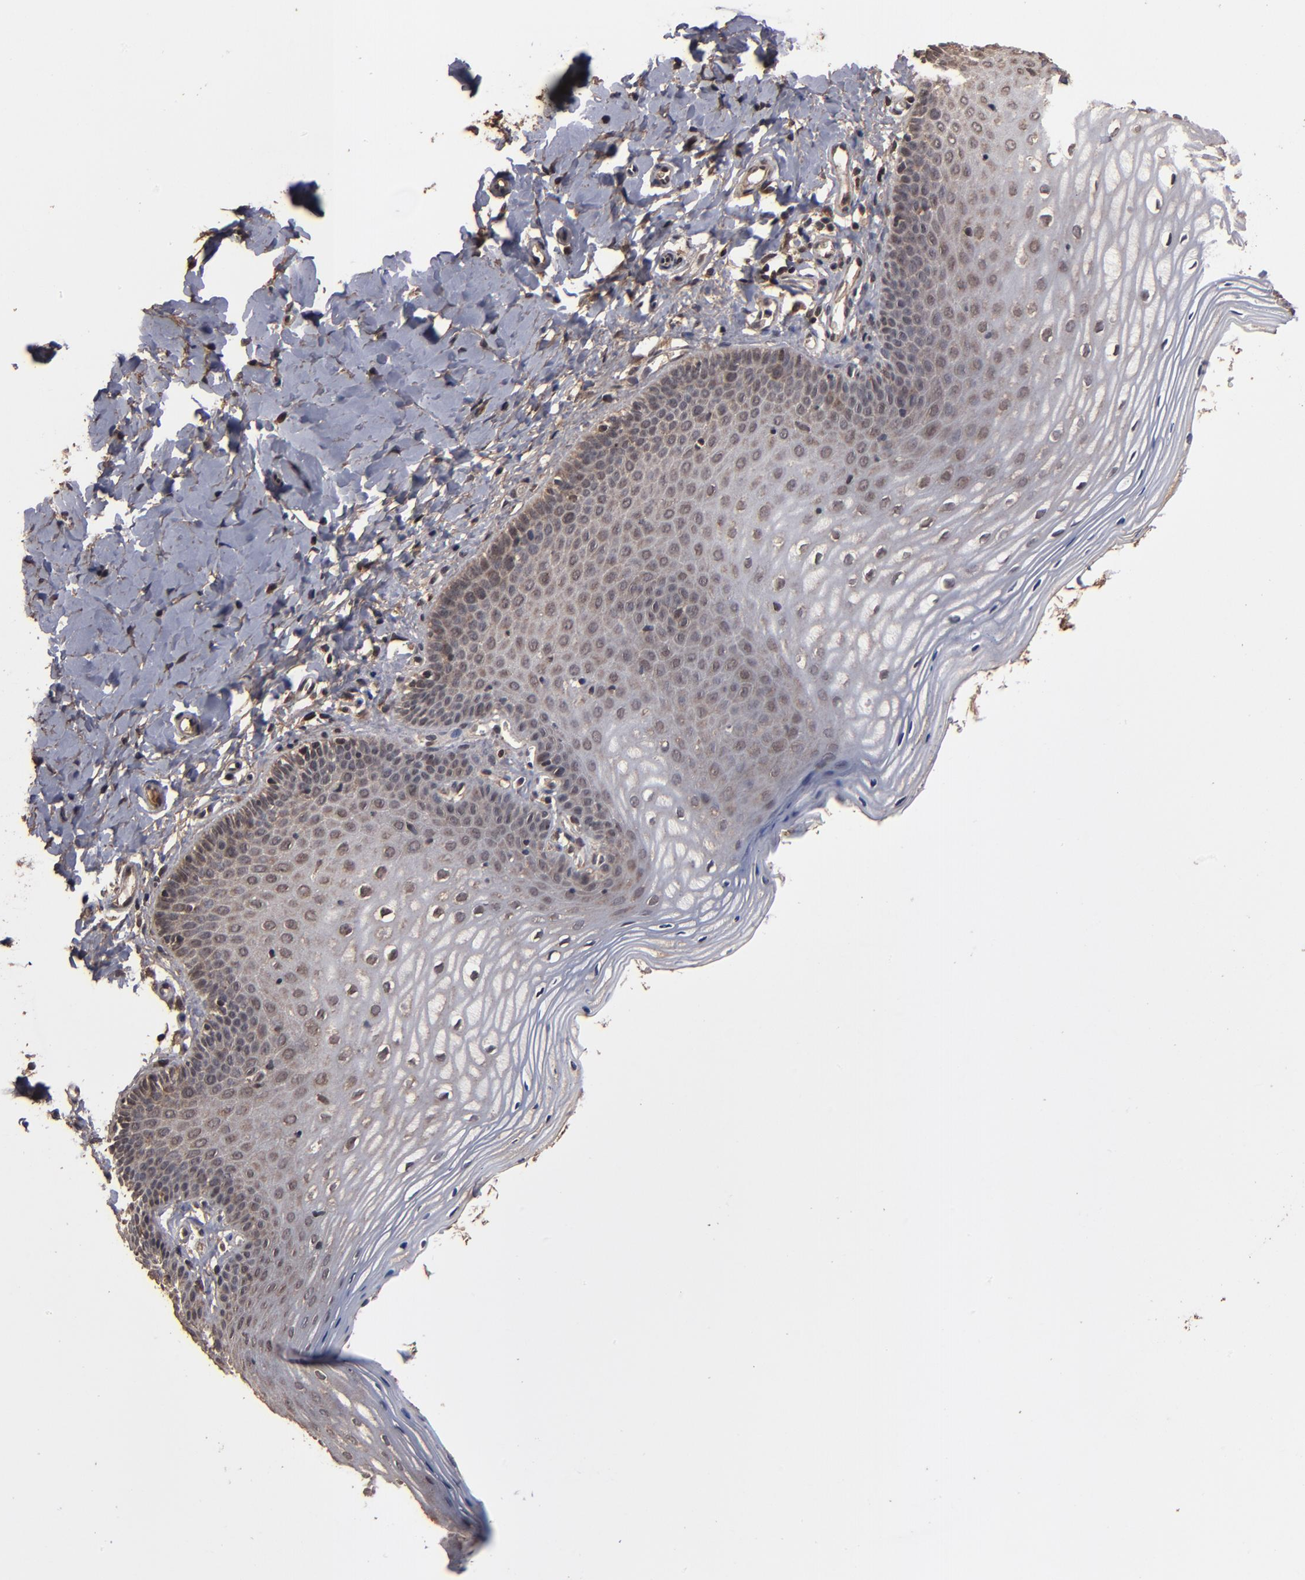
{"staining": {"intensity": "weak", "quantity": "25%-75%", "location": "cytoplasmic/membranous,nuclear"}, "tissue": "vagina", "cell_type": "Squamous epithelial cells", "image_type": "normal", "snomed": [{"axis": "morphology", "description": "Normal tissue, NOS"}, {"axis": "topography", "description": "Vagina"}], "caption": "An IHC micrograph of normal tissue is shown. Protein staining in brown labels weak cytoplasmic/membranous,nuclear positivity in vagina within squamous epithelial cells. Nuclei are stained in blue.", "gene": "NXF2B", "patient": {"sex": "female", "age": 55}}